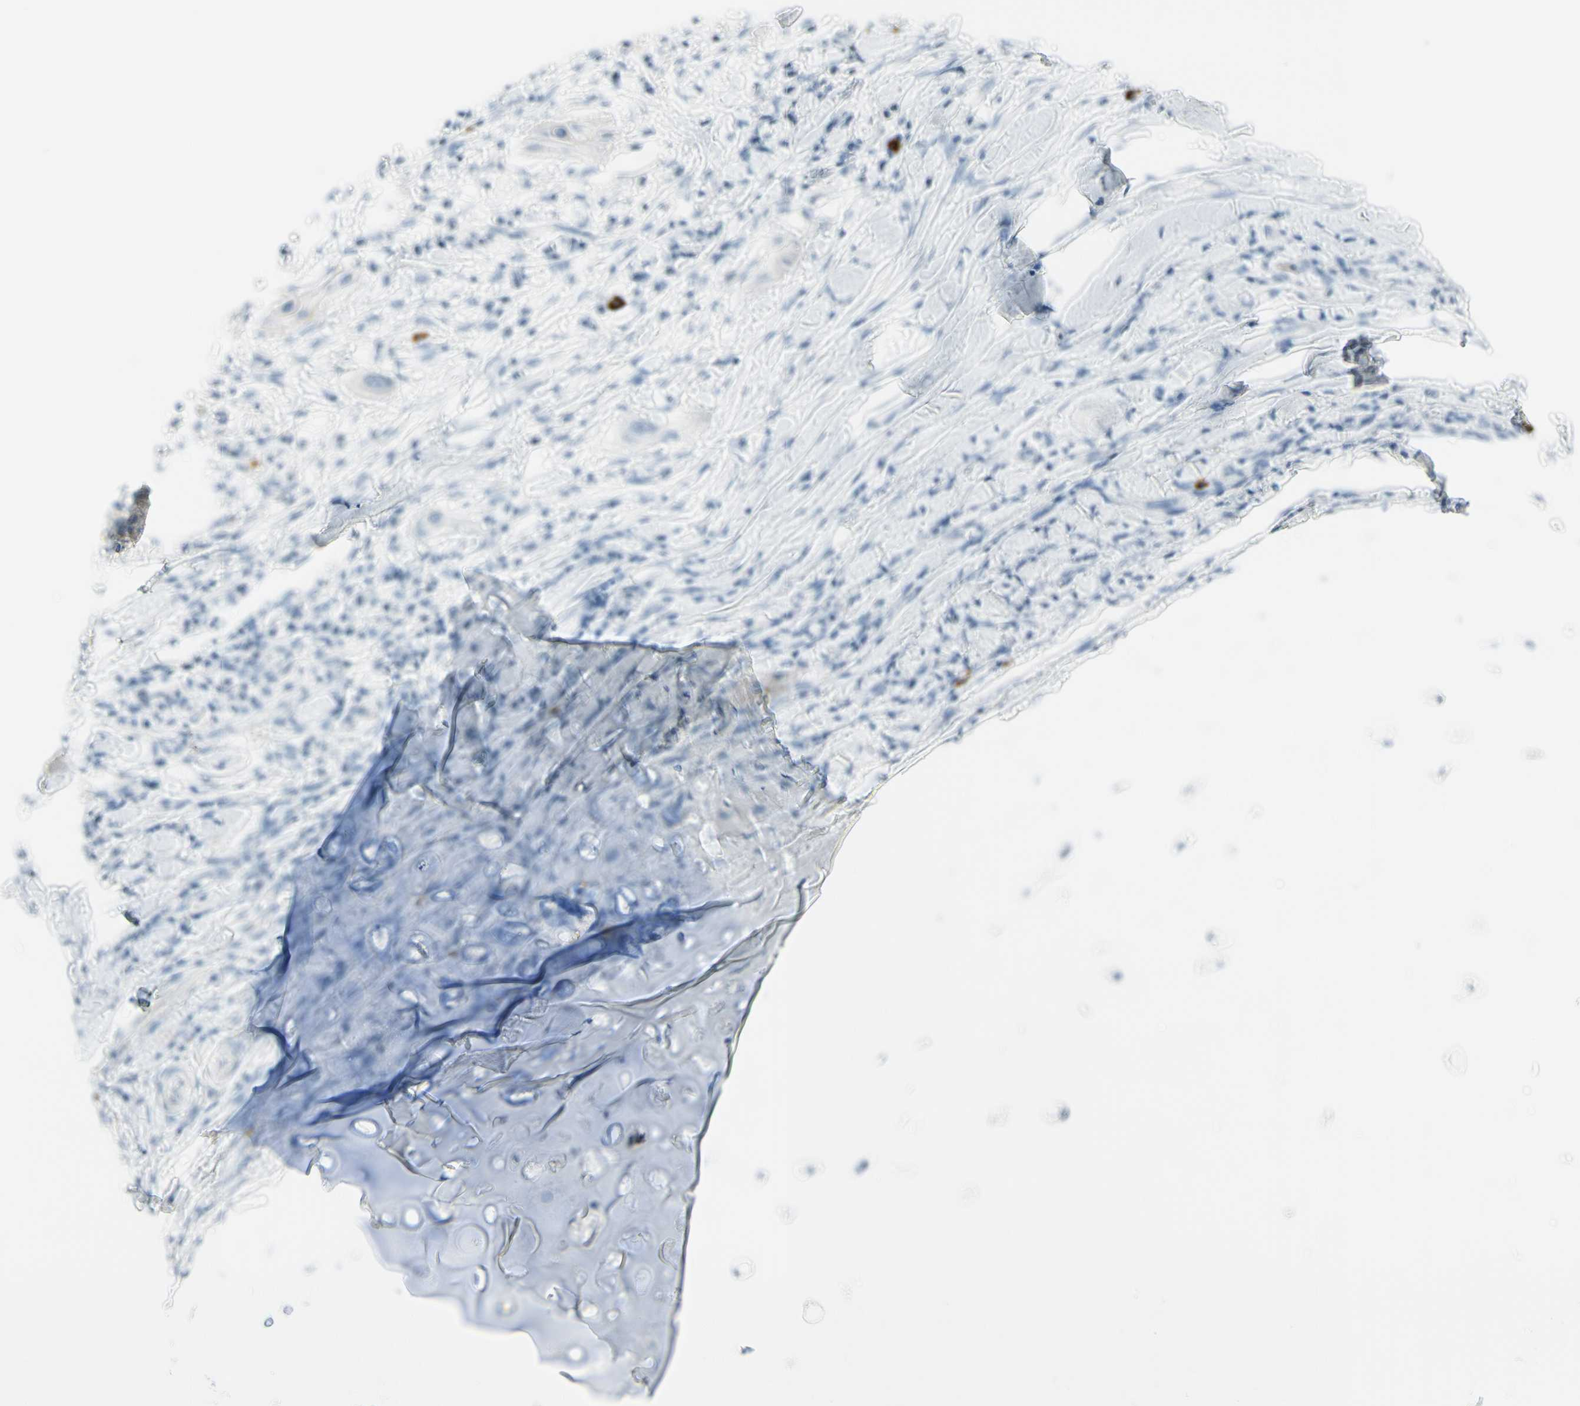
{"staining": {"intensity": "strong", "quantity": "<25%", "location": "cytoplasmic/membranous"}, "tissue": "lung cancer", "cell_type": "Tumor cells", "image_type": "cancer", "snomed": [{"axis": "morphology", "description": "Squamous cell carcinoma, NOS"}, {"axis": "topography", "description": "Lung"}], "caption": "A photomicrograph showing strong cytoplasmic/membranous expression in approximately <25% of tumor cells in lung cancer (squamous cell carcinoma), as visualized by brown immunohistochemical staining.", "gene": "DLG4", "patient": {"sex": "female", "age": 47}}